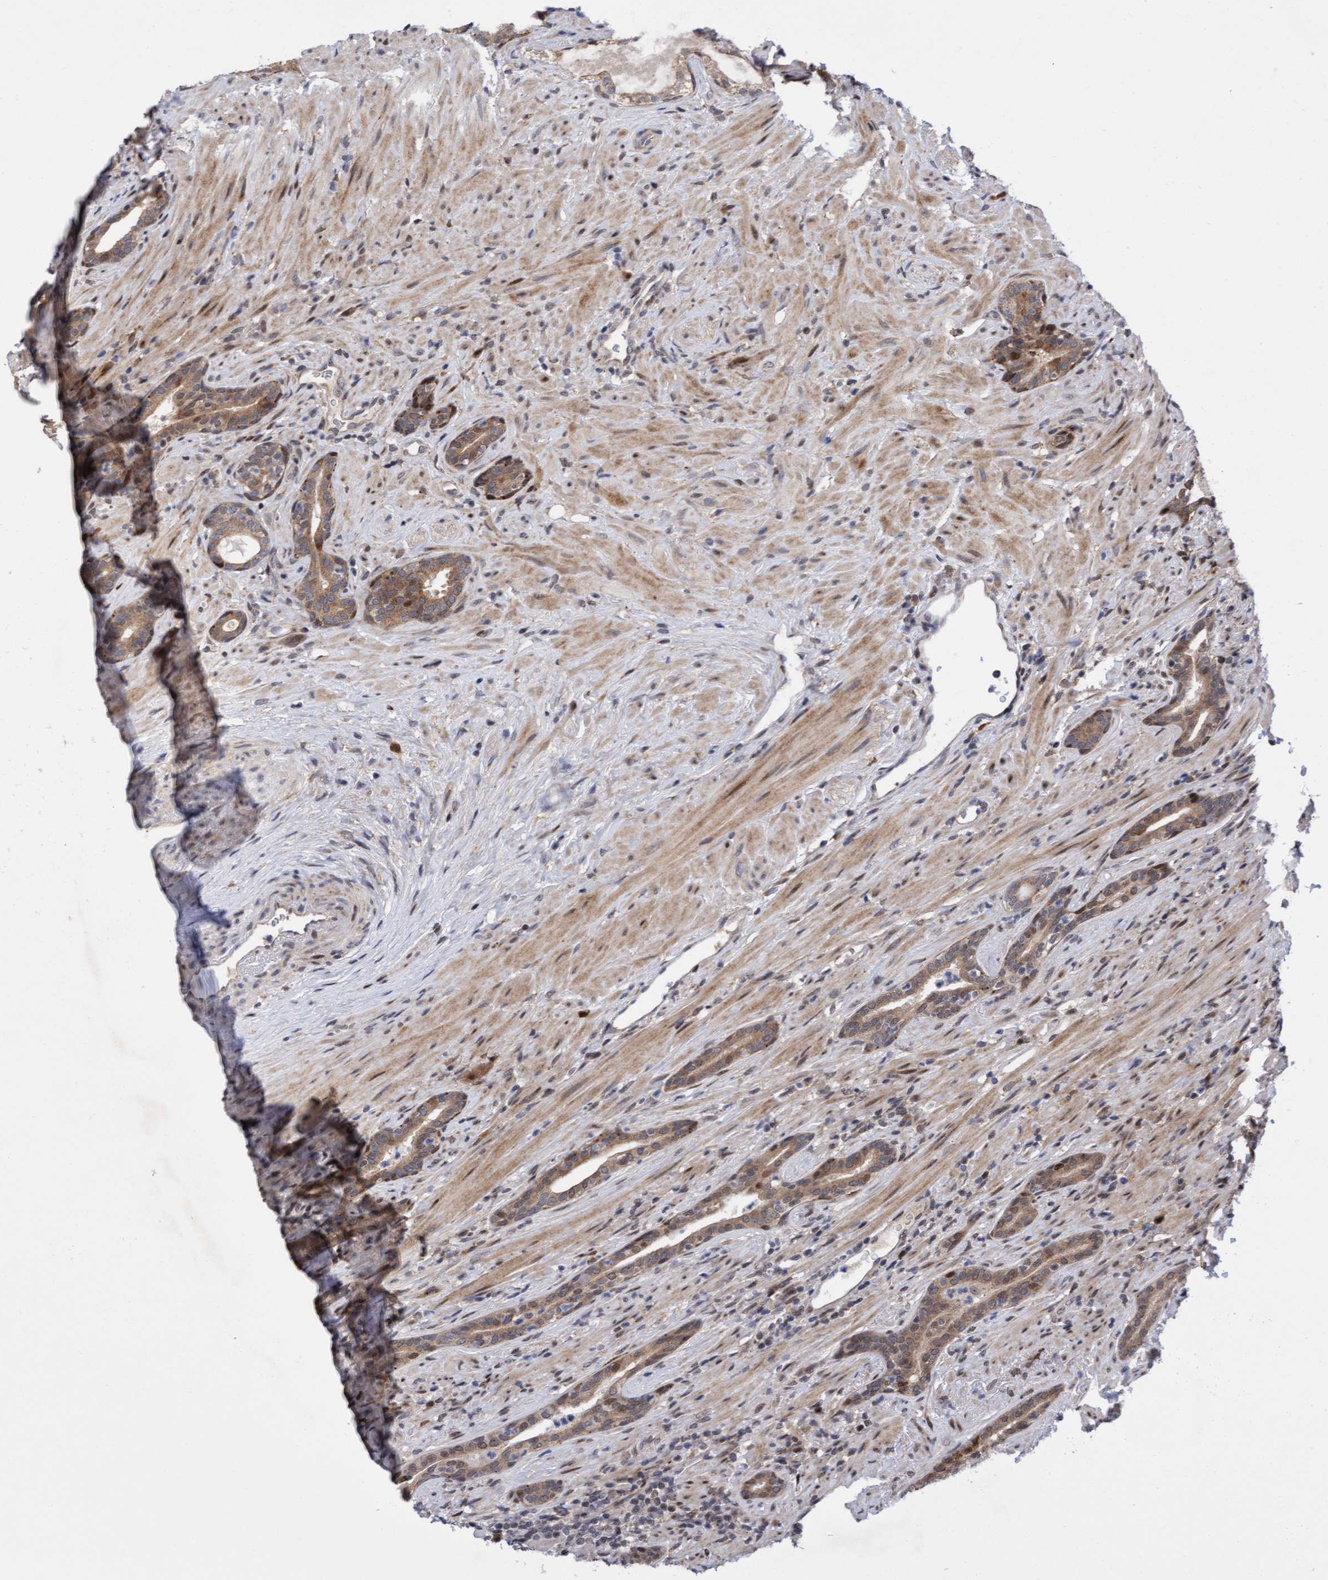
{"staining": {"intensity": "moderate", "quantity": ">75%", "location": "cytoplasmic/membranous"}, "tissue": "prostate cancer", "cell_type": "Tumor cells", "image_type": "cancer", "snomed": [{"axis": "morphology", "description": "Adenocarcinoma, High grade"}, {"axis": "topography", "description": "Prostate"}], "caption": "This is a micrograph of immunohistochemistry staining of high-grade adenocarcinoma (prostate), which shows moderate expression in the cytoplasmic/membranous of tumor cells.", "gene": "TANC2", "patient": {"sex": "male", "age": 71}}